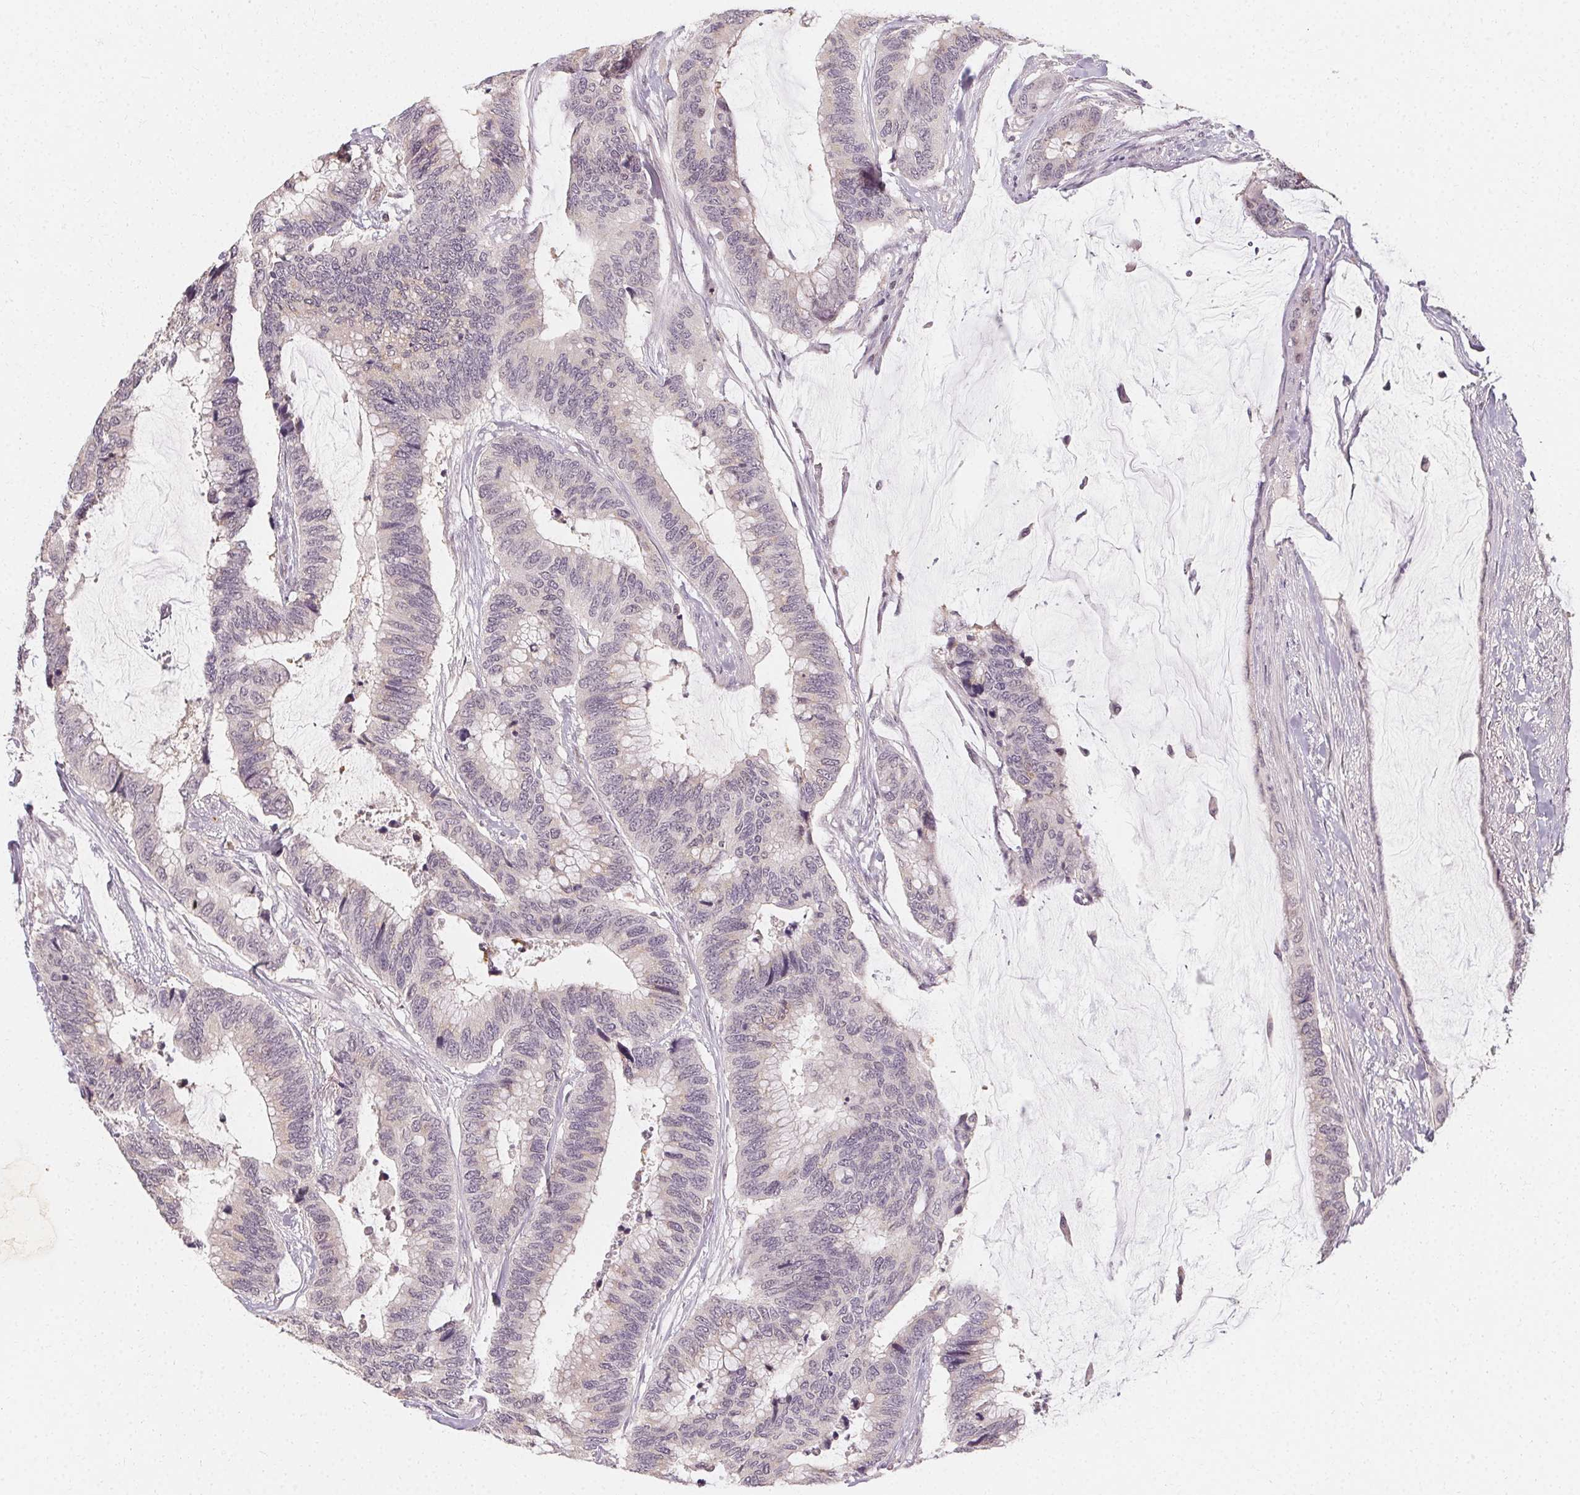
{"staining": {"intensity": "negative", "quantity": "none", "location": "none"}, "tissue": "colorectal cancer", "cell_type": "Tumor cells", "image_type": "cancer", "snomed": [{"axis": "morphology", "description": "Adenocarcinoma, NOS"}, {"axis": "topography", "description": "Rectum"}], "caption": "This is an immunohistochemistry (IHC) histopathology image of colorectal cancer. There is no expression in tumor cells.", "gene": "CLCNKB", "patient": {"sex": "female", "age": 59}}